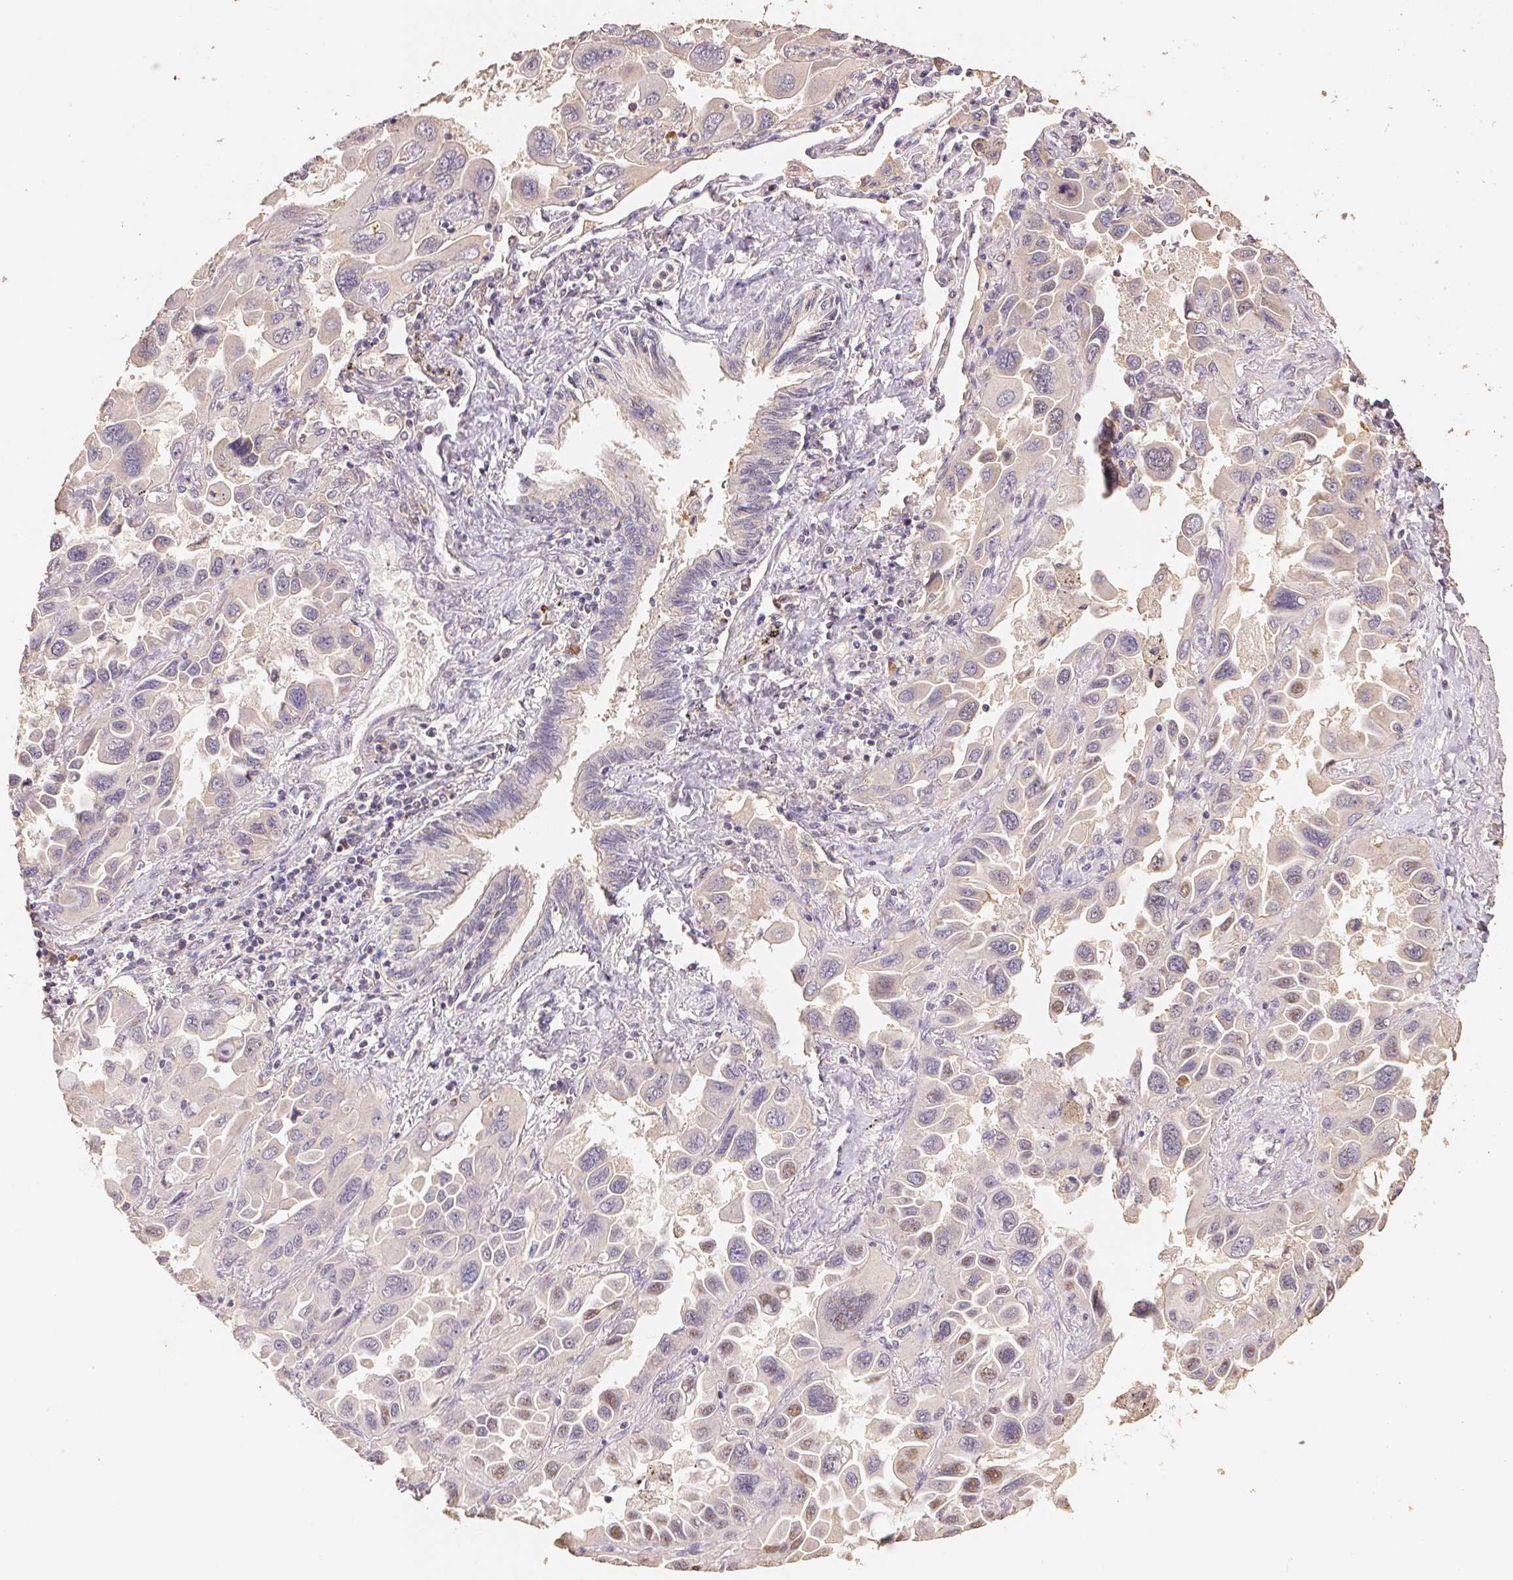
{"staining": {"intensity": "negative", "quantity": "none", "location": "none"}, "tissue": "lung cancer", "cell_type": "Tumor cells", "image_type": "cancer", "snomed": [{"axis": "morphology", "description": "Adenocarcinoma, NOS"}, {"axis": "topography", "description": "Lung"}], "caption": "The photomicrograph demonstrates no staining of tumor cells in lung cancer.", "gene": "CENPF", "patient": {"sex": "male", "age": 64}}